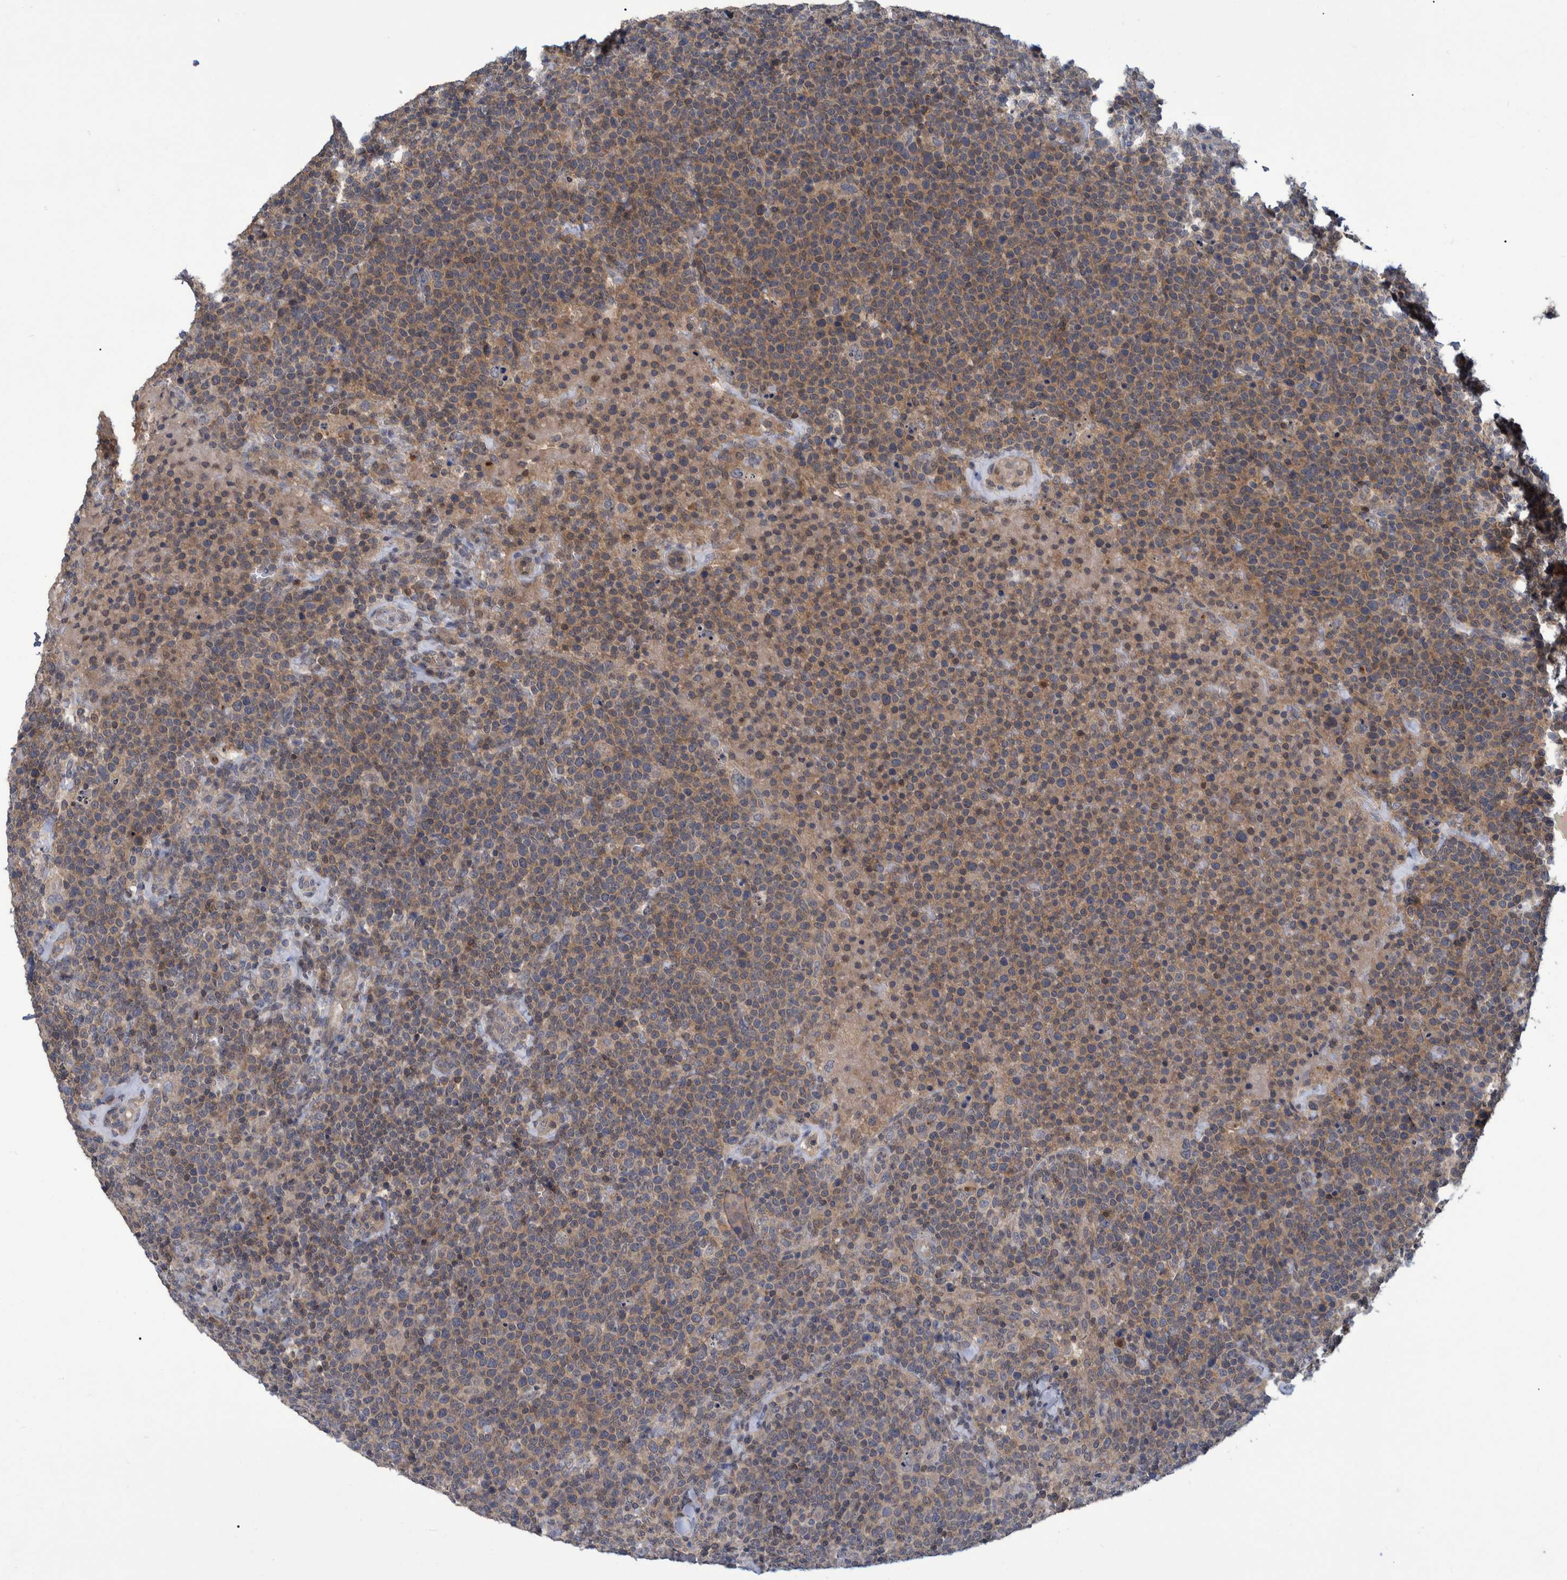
{"staining": {"intensity": "weak", "quantity": ">75%", "location": "cytoplasmic/membranous"}, "tissue": "lymphoma", "cell_type": "Tumor cells", "image_type": "cancer", "snomed": [{"axis": "morphology", "description": "Malignant lymphoma, non-Hodgkin's type, High grade"}, {"axis": "topography", "description": "Lymph node"}], "caption": "A brown stain labels weak cytoplasmic/membranous staining of a protein in lymphoma tumor cells.", "gene": "PCYT2", "patient": {"sex": "male", "age": 61}}